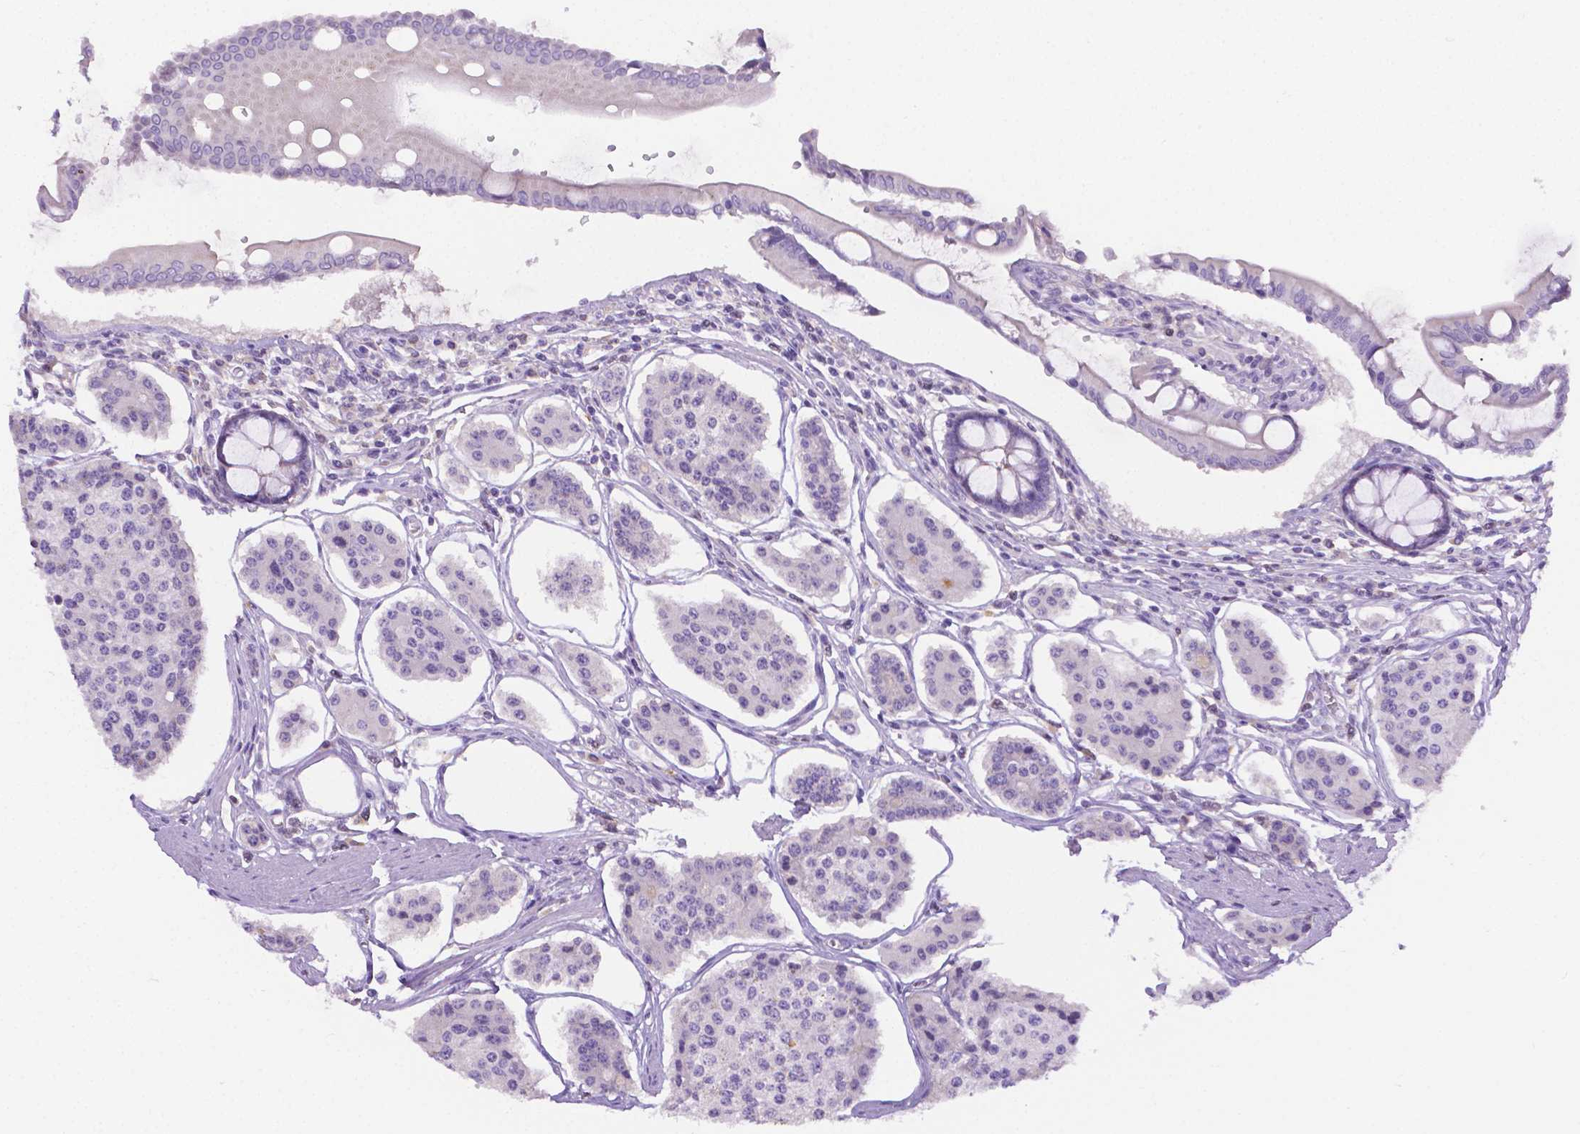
{"staining": {"intensity": "negative", "quantity": "none", "location": "none"}, "tissue": "carcinoid", "cell_type": "Tumor cells", "image_type": "cancer", "snomed": [{"axis": "morphology", "description": "Carcinoid, malignant, NOS"}, {"axis": "topography", "description": "Small intestine"}], "caption": "The IHC histopathology image has no significant expression in tumor cells of carcinoid (malignant) tissue.", "gene": "NXPH2", "patient": {"sex": "female", "age": 65}}